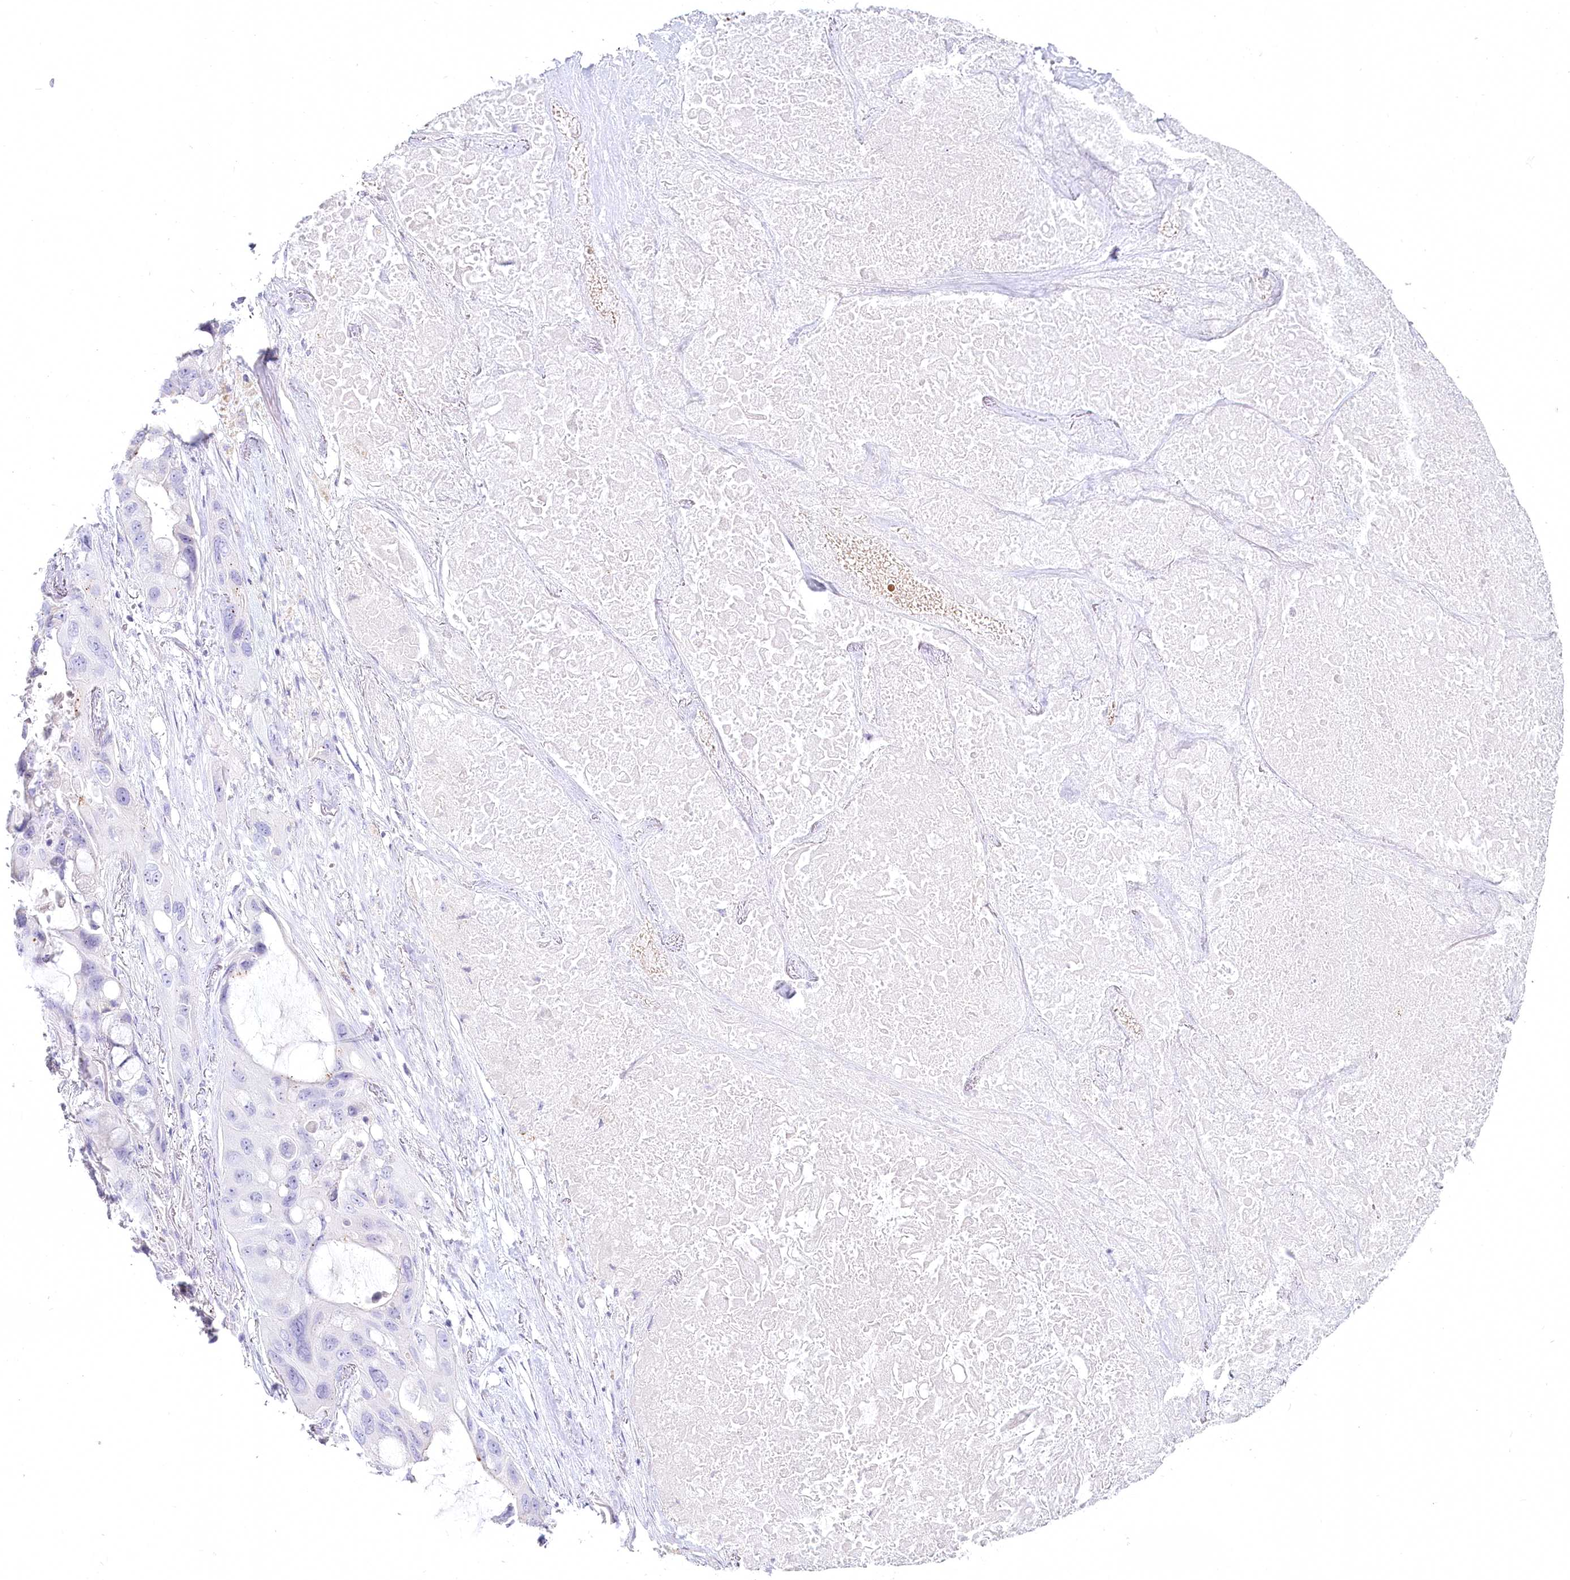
{"staining": {"intensity": "negative", "quantity": "none", "location": "none"}, "tissue": "lung cancer", "cell_type": "Tumor cells", "image_type": "cancer", "snomed": [{"axis": "morphology", "description": "Squamous cell carcinoma, NOS"}, {"axis": "topography", "description": "Lung"}], "caption": "The micrograph shows no significant expression in tumor cells of lung squamous cell carcinoma.", "gene": "IFIT5", "patient": {"sex": "female", "age": 73}}